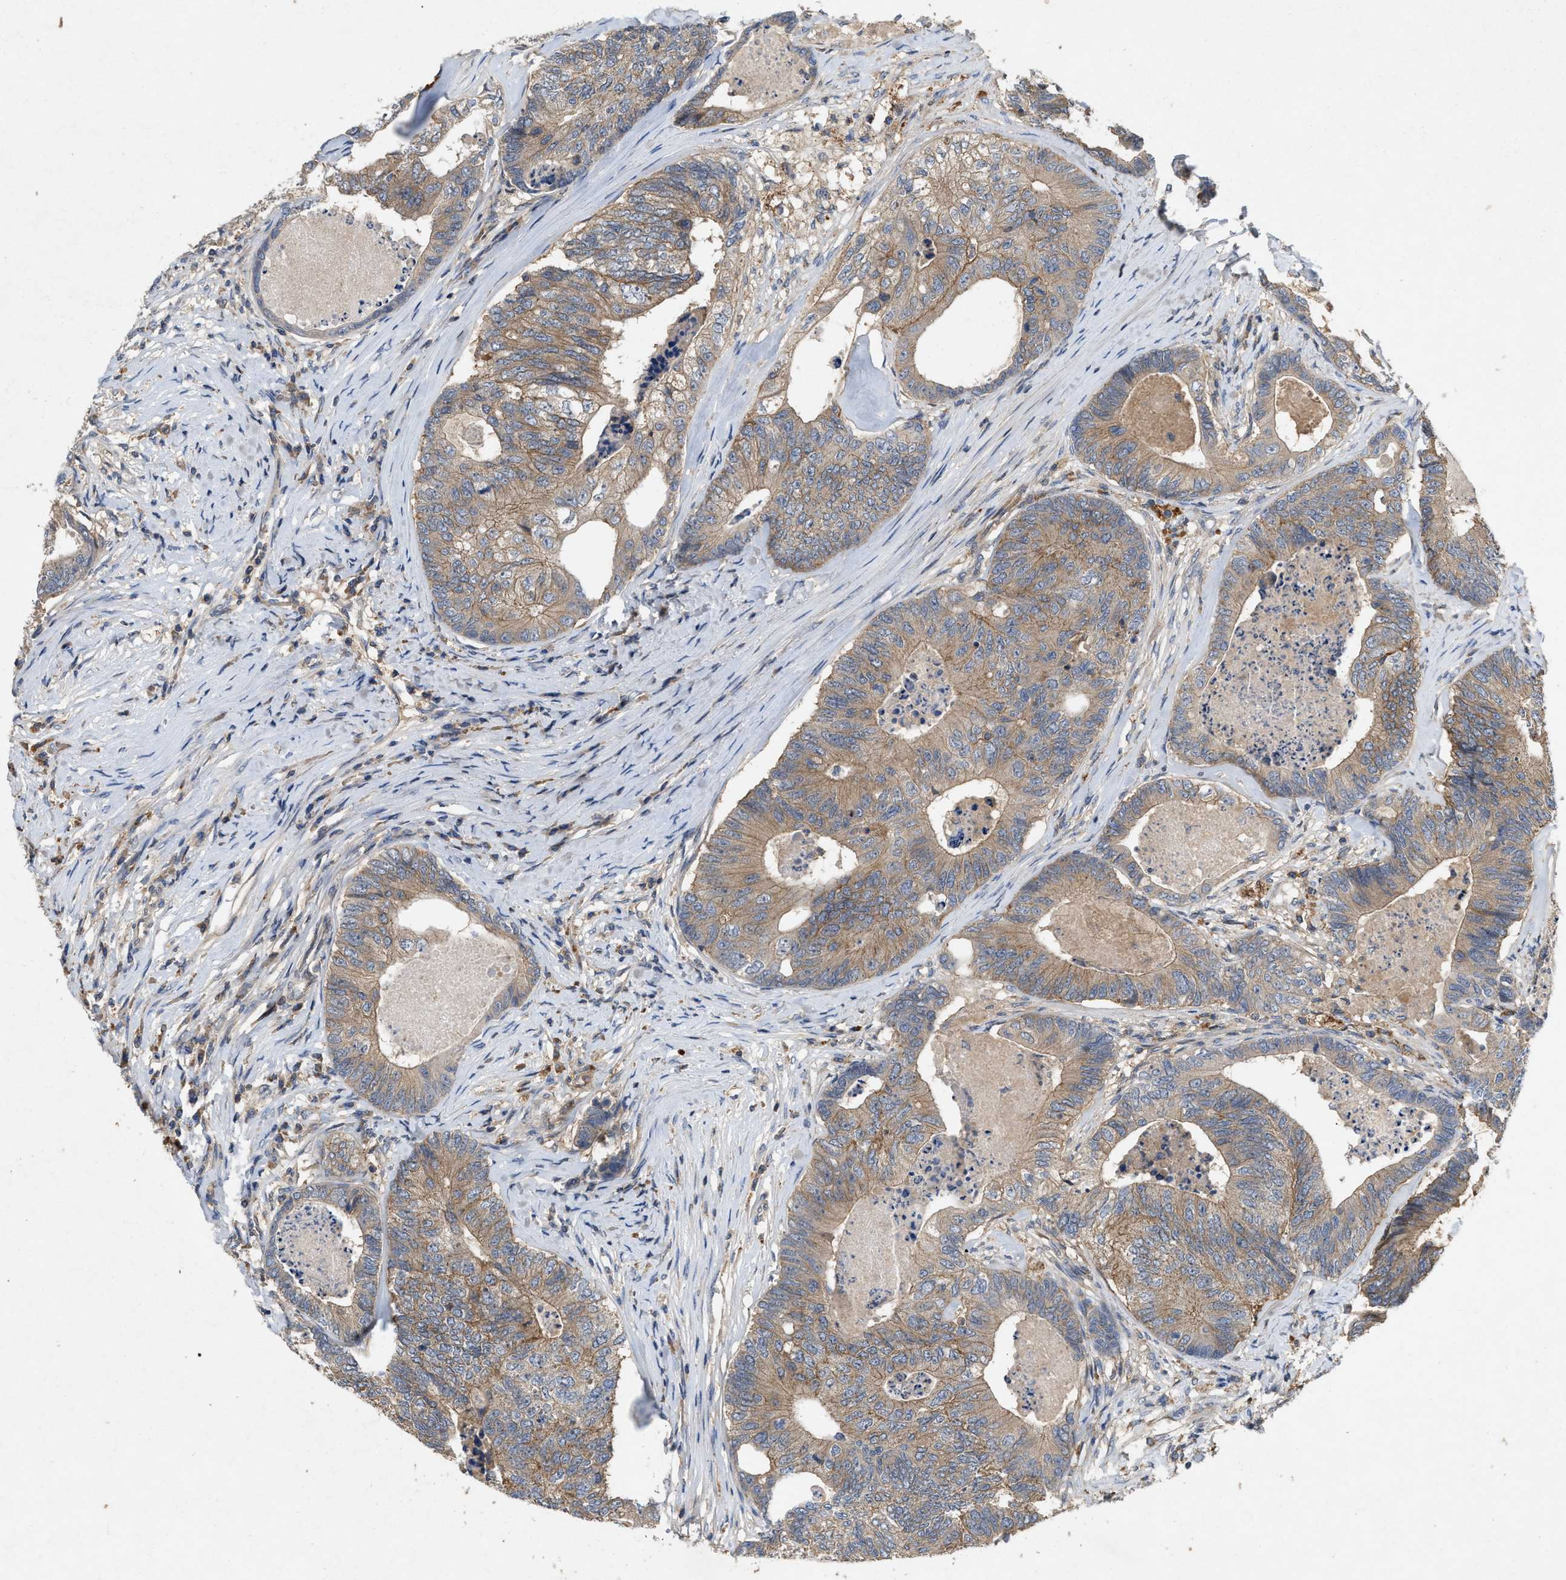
{"staining": {"intensity": "moderate", "quantity": ">75%", "location": "cytoplasmic/membranous"}, "tissue": "colorectal cancer", "cell_type": "Tumor cells", "image_type": "cancer", "snomed": [{"axis": "morphology", "description": "Adenocarcinoma, NOS"}, {"axis": "topography", "description": "Colon"}], "caption": "Colorectal cancer was stained to show a protein in brown. There is medium levels of moderate cytoplasmic/membranous positivity in about >75% of tumor cells.", "gene": "LPAR2", "patient": {"sex": "female", "age": 67}}